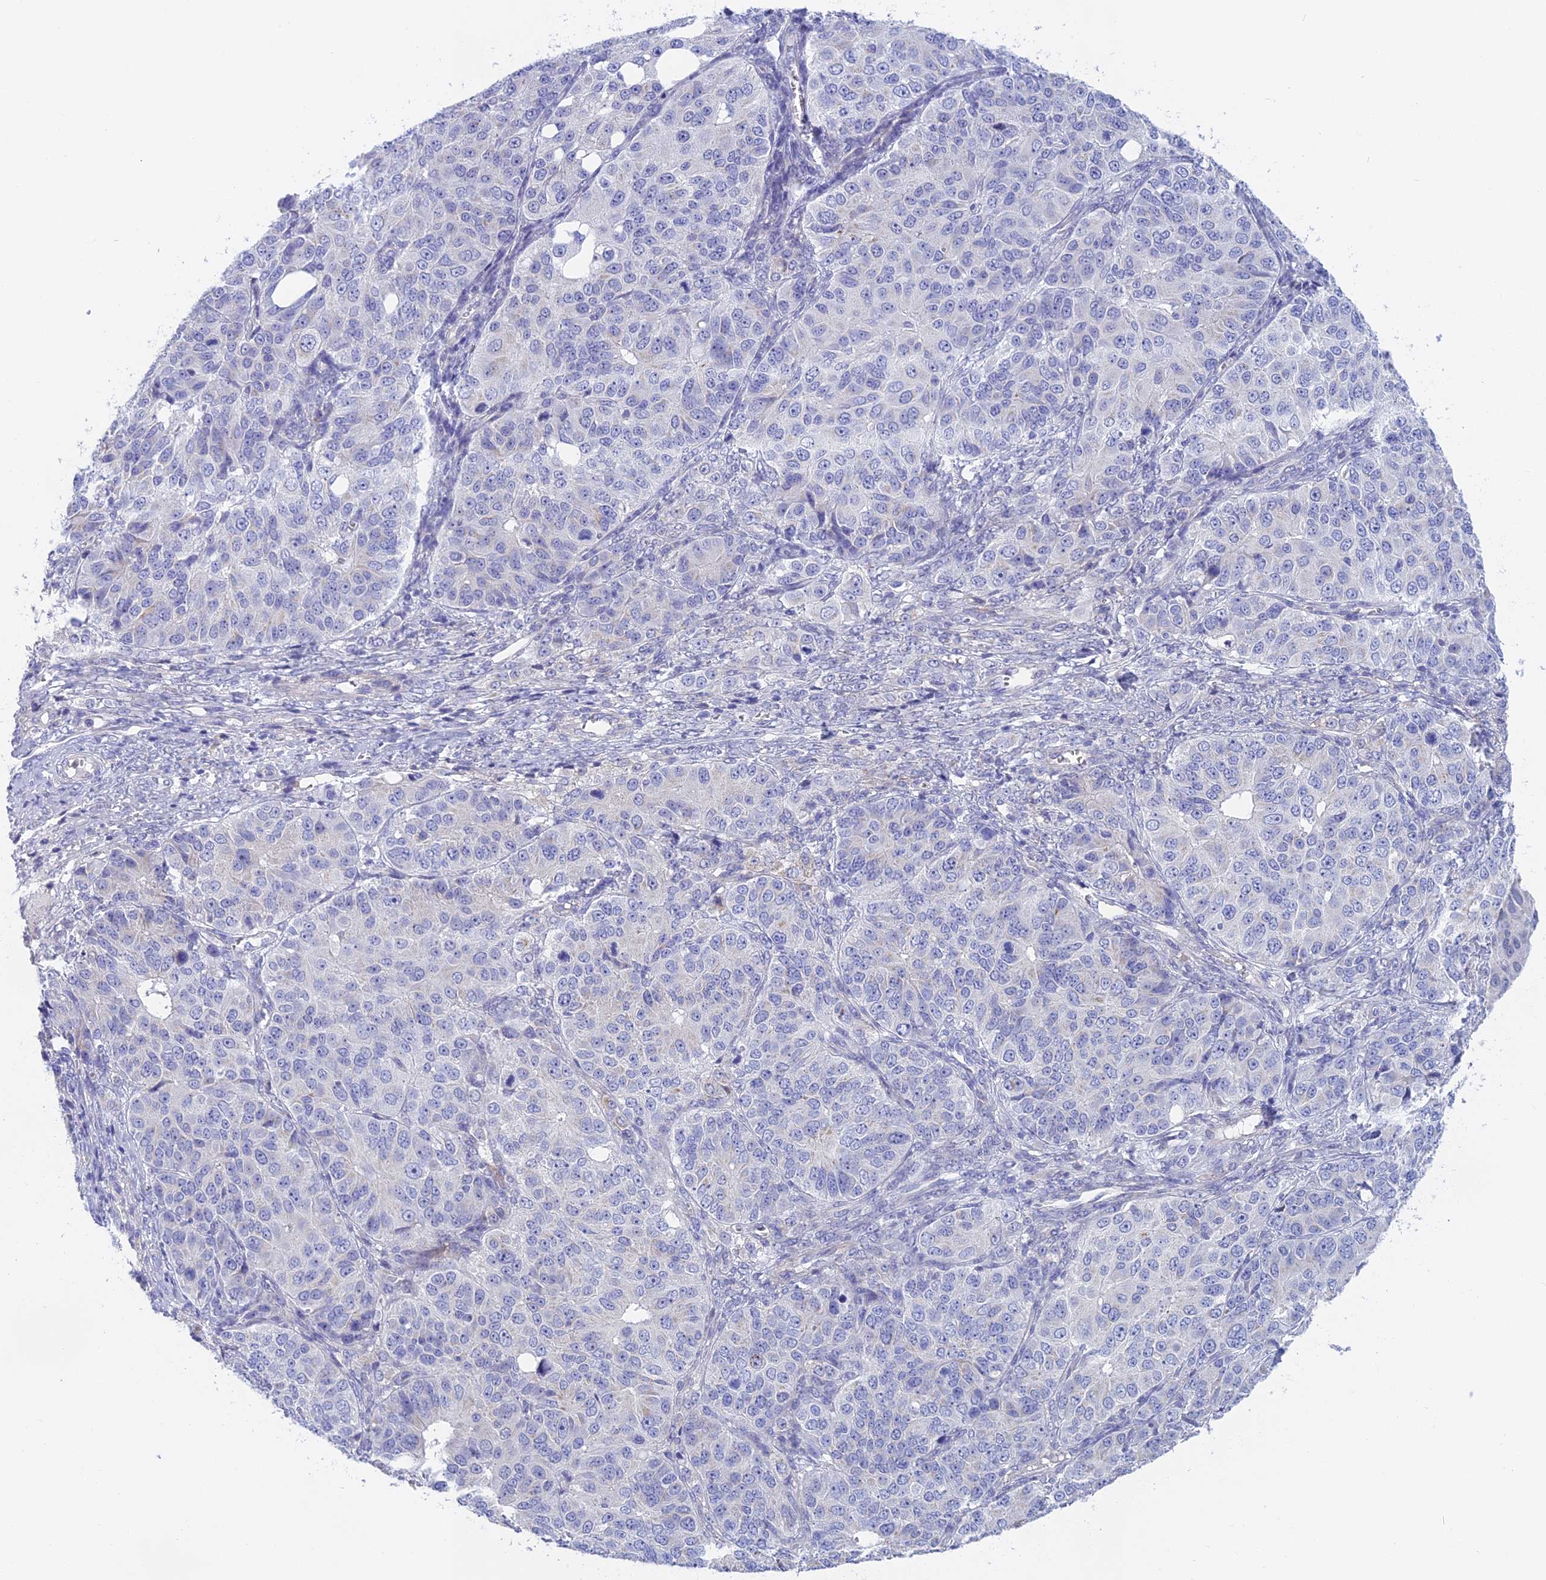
{"staining": {"intensity": "negative", "quantity": "none", "location": "none"}, "tissue": "ovarian cancer", "cell_type": "Tumor cells", "image_type": "cancer", "snomed": [{"axis": "morphology", "description": "Carcinoma, endometroid"}, {"axis": "topography", "description": "Ovary"}], "caption": "IHC of human ovarian endometroid carcinoma shows no expression in tumor cells.", "gene": "GLB1L", "patient": {"sex": "female", "age": 51}}